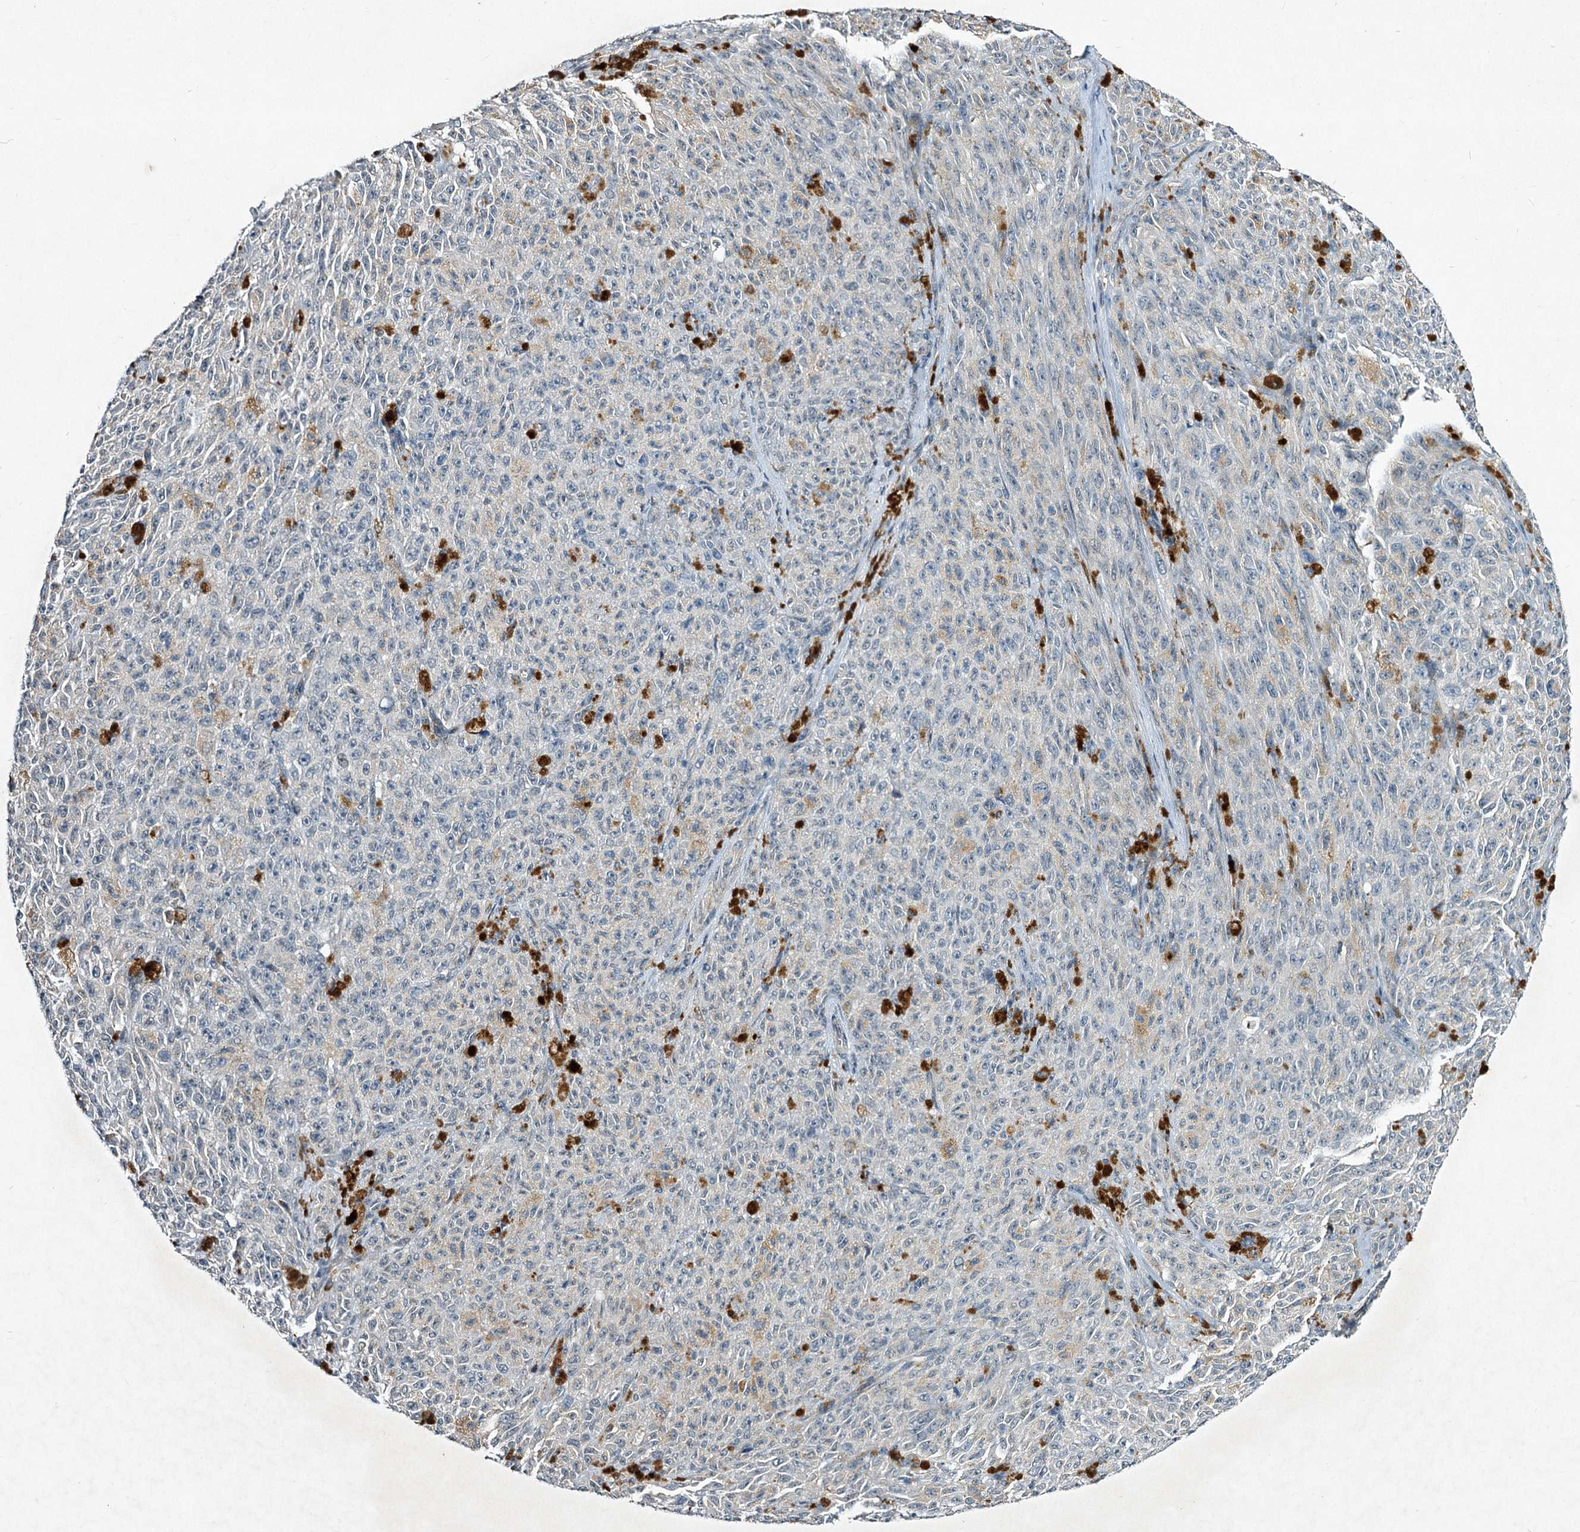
{"staining": {"intensity": "negative", "quantity": "none", "location": "none"}, "tissue": "melanoma", "cell_type": "Tumor cells", "image_type": "cancer", "snomed": [{"axis": "morphology", "description": "Malignant melanoma, NOS"}, {"axis": "topography", "description": "Skin"}], "caption": "DAB immunohistochemical staining of human melanoma exhibits no significant expression in tumor cells.", "gene": "STAP1", "patient": {"sex": "female", "age": 82}}